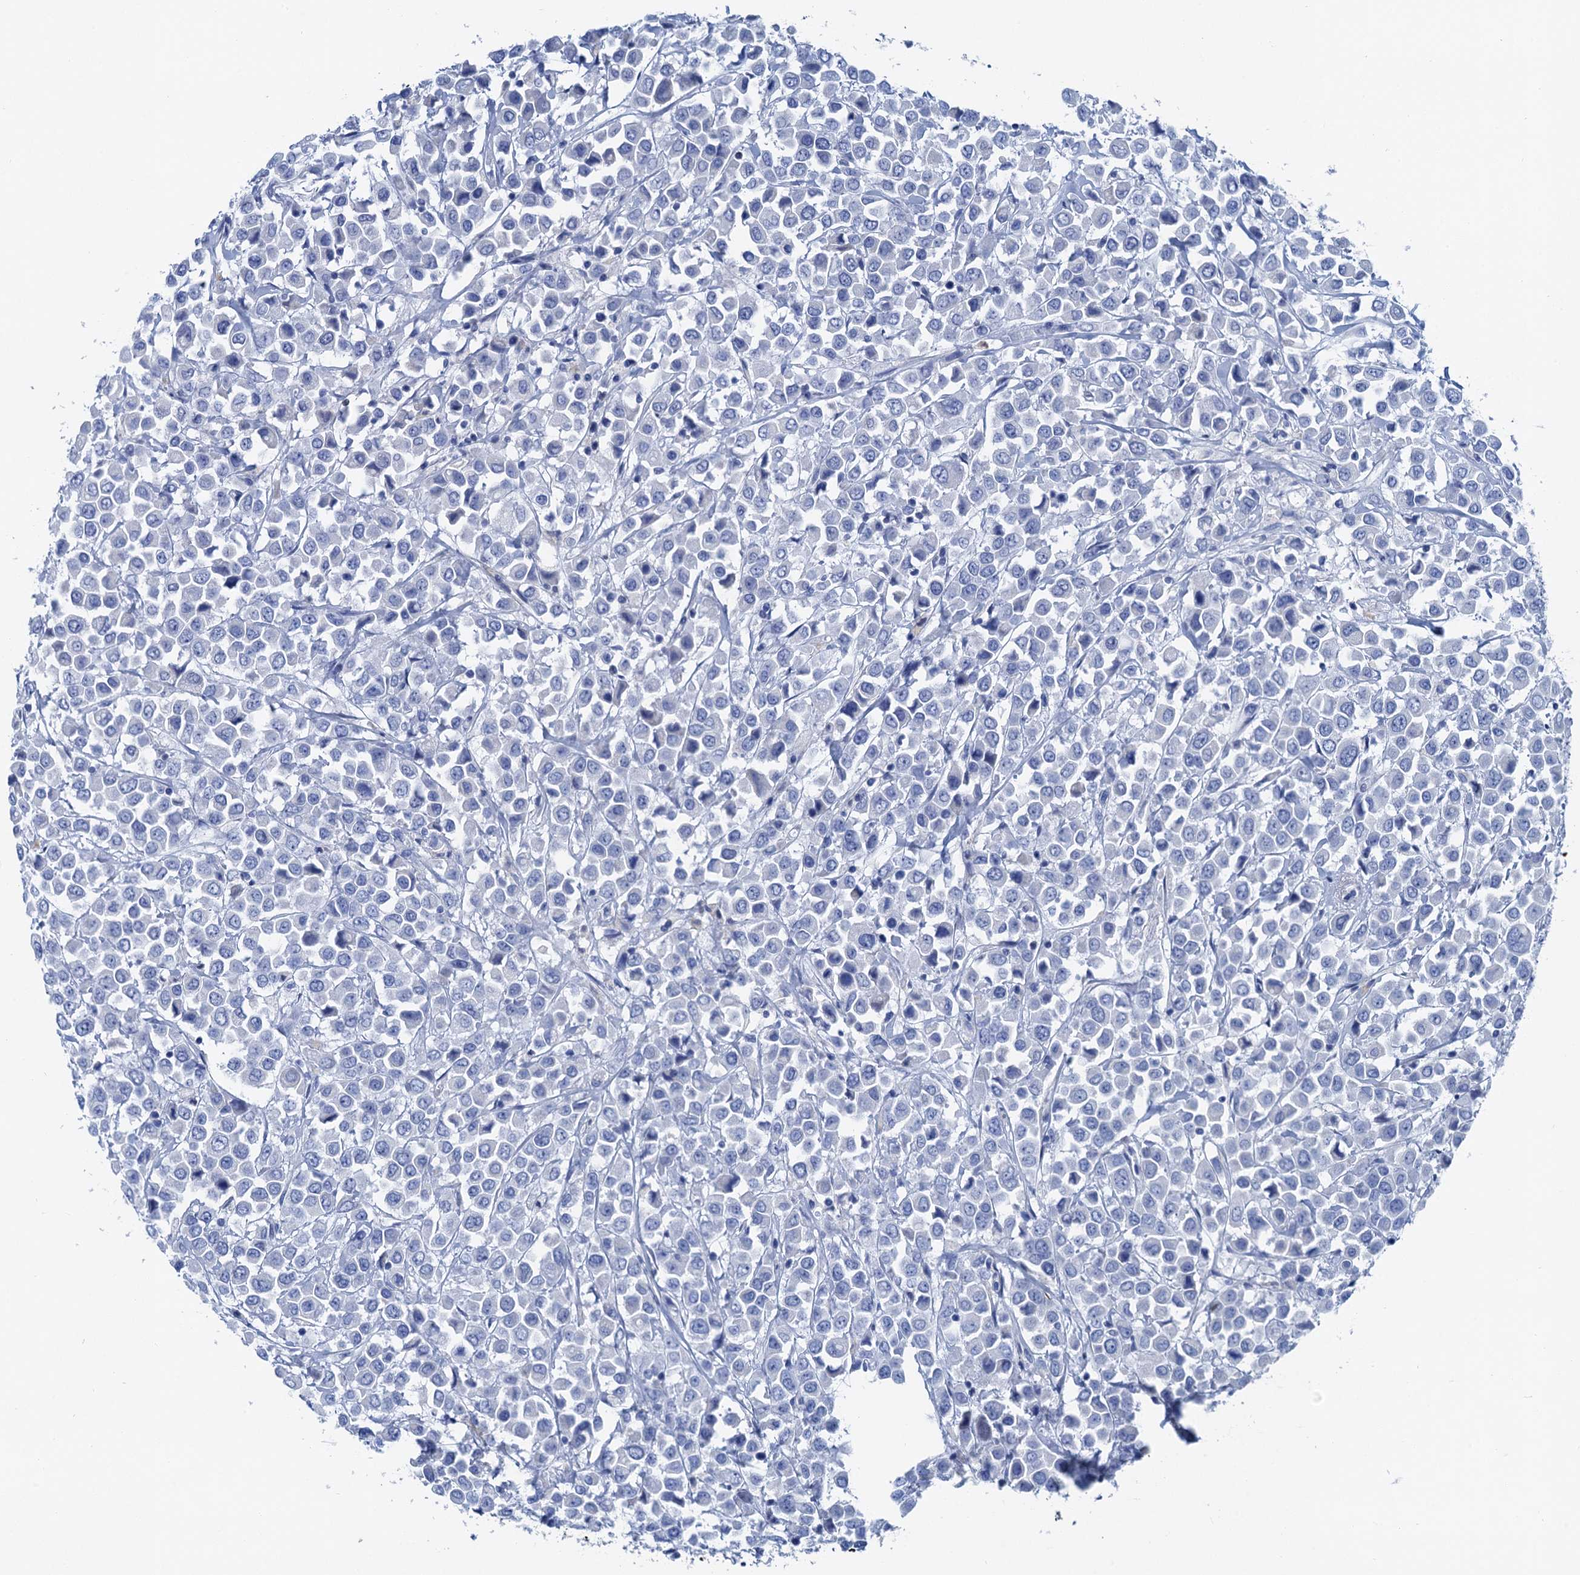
{"staining": {"intensity": "negative", "quantity": "none", "location": "none"}, "tissue": "breast cancer", "cell_type": "Tumor cells", "image_type": "cancer", "snomed": [{"axis": "morphology", "description": "Duct carcinoma"}, {"axis": "topography", "description": "Breast"}], "caption": "DAB immunohistochemical staining of breast infiltrating ductal carcinoma reveals no significant positivity in tumor cells.", "gene": "NLRP10", "patient": {"sex": "female", "age": 61}}